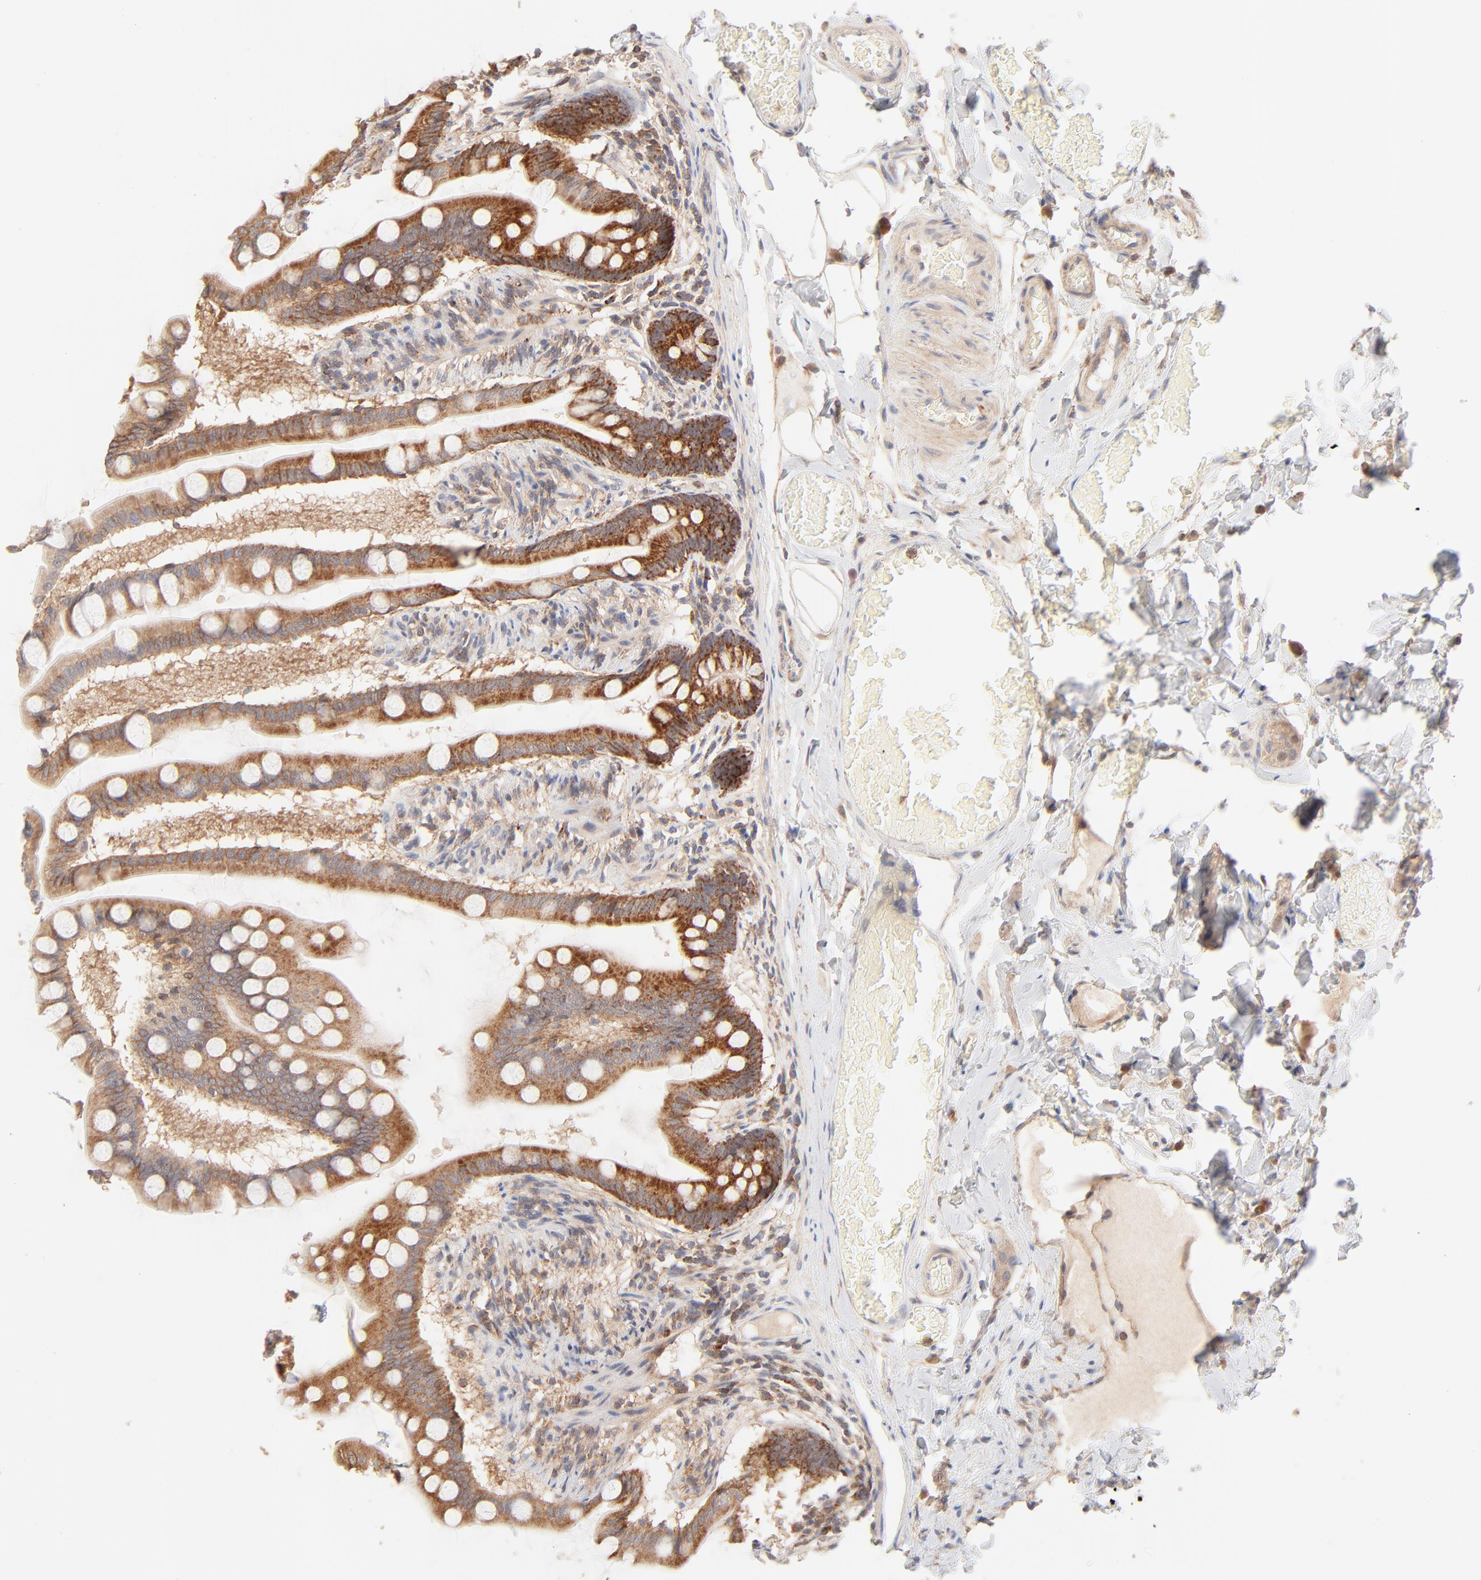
{"staining": {"intensity": "strong", "quantity": ">75%", "location": "cytoplasmic/membranous"}, "tissue": "small intestine", "cell_type": "Glandular cells", "image_type": "normal", "snomed": [{"axis": "morphology", "description": "Normal tissue, NOS"}, {"axis": "topography", "description": "Small intestine"}], "caption": "Small intestine stained with a brown dye displays strong cytoplasmic/membranous positive staining in about >75% of glandular cells.", "gene": "CSPG4", "patient": {"sex": "male", "age": 41}}